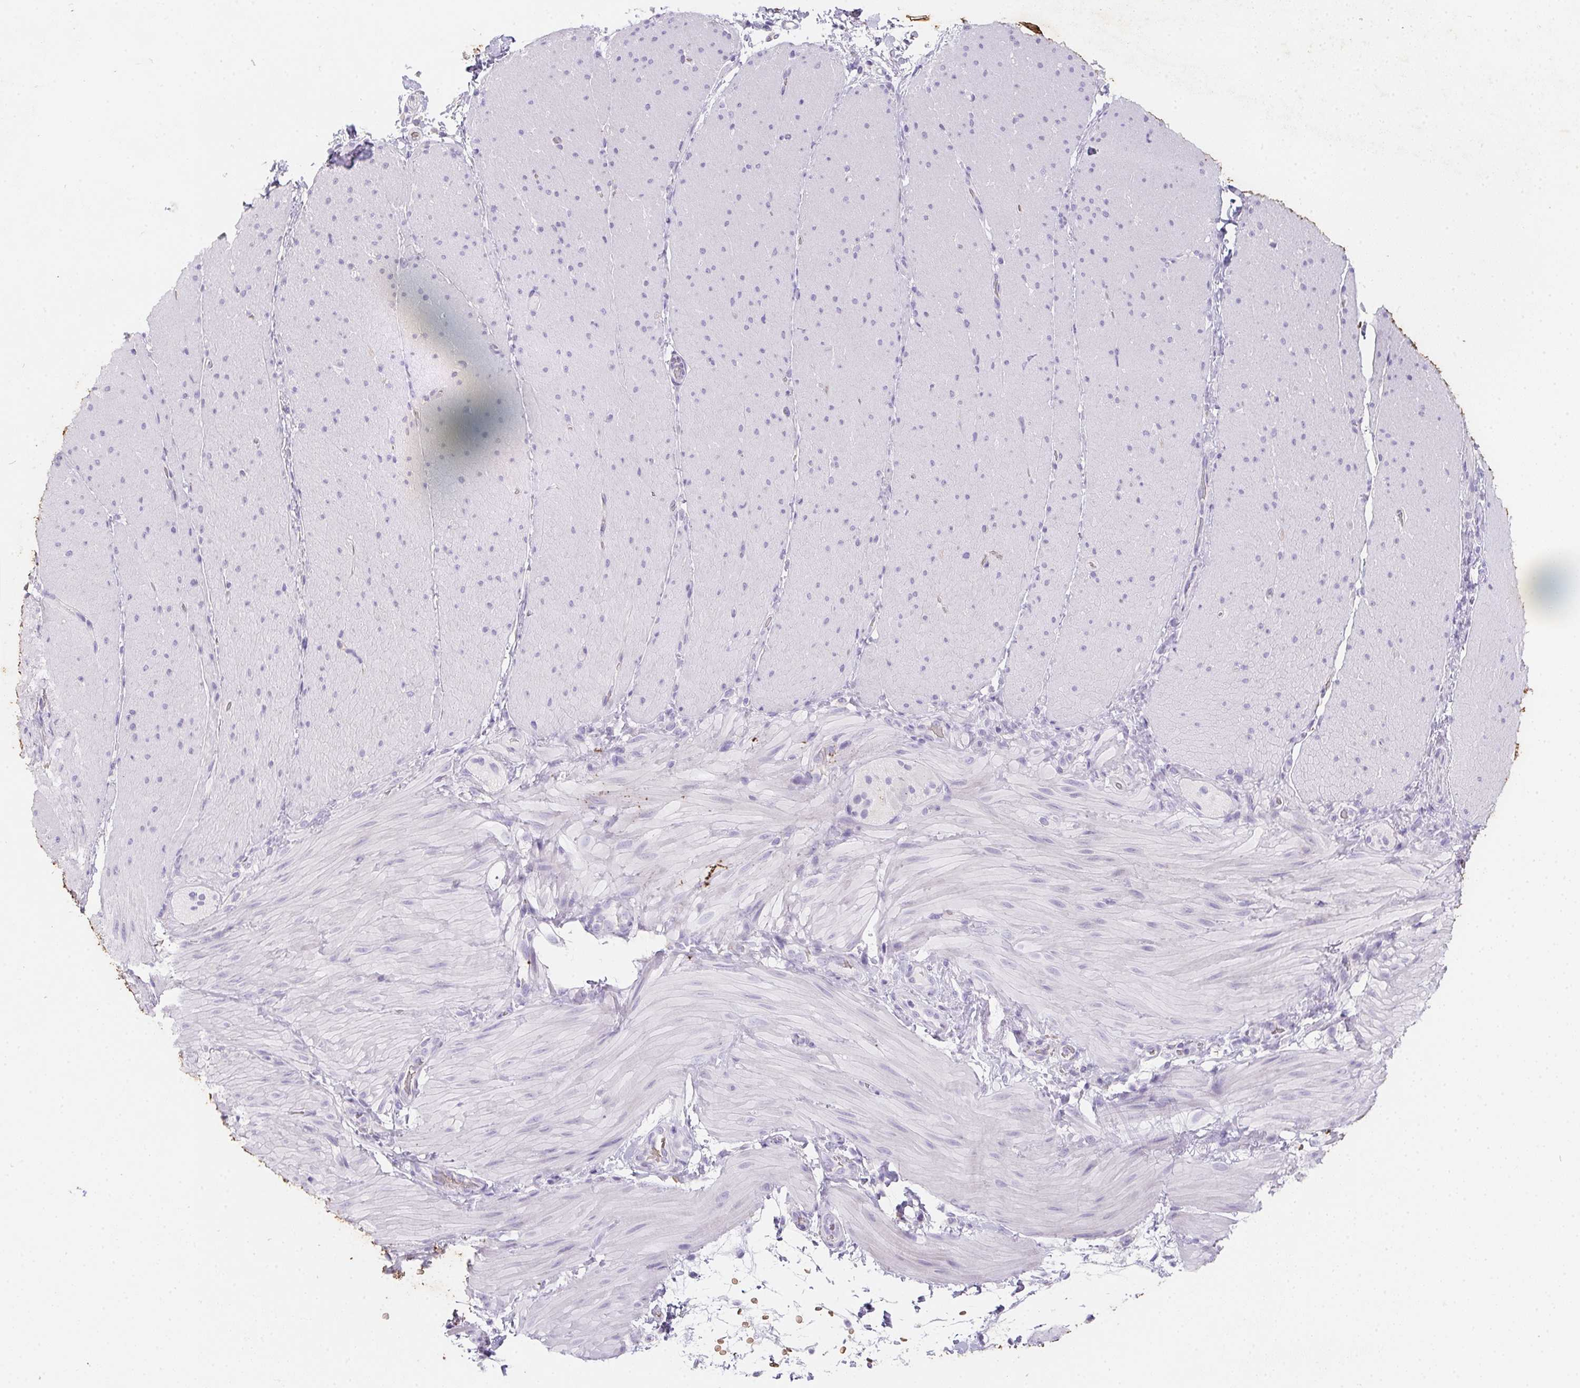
{"staining": {"intensity": "negative", "quantity": "none", "location": "none"}, "tissue": "smooth muscle", "cell_type": "Smooth muscle cells", "image_type": "normal", "snomed": [{"axis": "morphology", "description": "Normal tissue, NOS"}, {"axis": "topography", "description": "Smooth muscle"}, {"axis": "topography", "description": "Colon"}], "caption": "IHC image of benign smooth muscle: human smooth muscle stained with DAB (3,3'-diaminobenzidine) demonstrates no significant protein expression in smooth muscle cells. (DAB IHC, high magnification).", "gene": "DCD", "patient": {"sex": "male", "age": 73}}